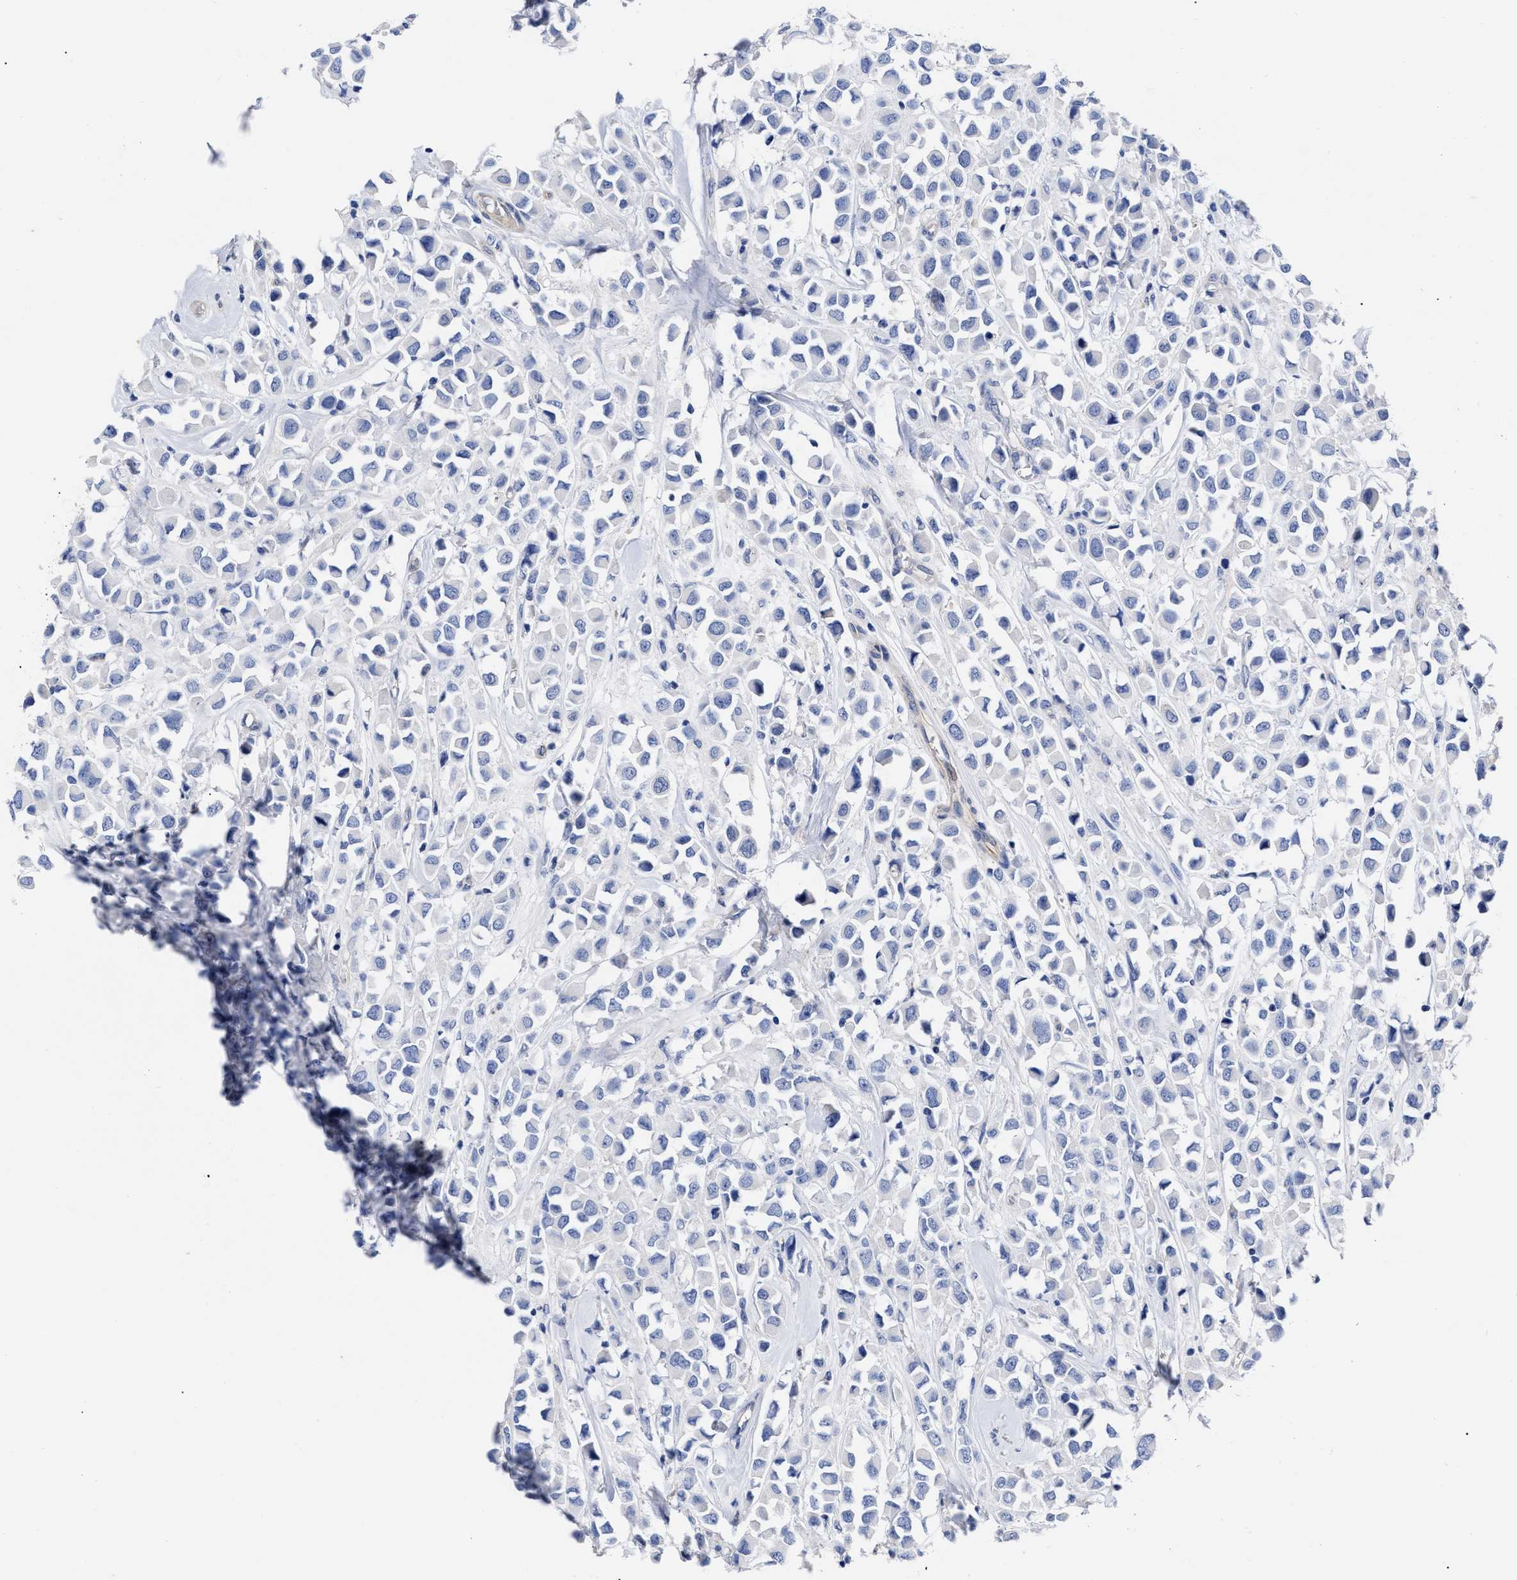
{"staining": {"intensity": "negative", "quantity": "none", "location": "none"}, "tissue": "breast cancer", "cell_type": "Tumor cells", "image_type": "cancer", "snomed": [{"axis": "morphology", "description": "Duct carcinoma"}, {"axis": "topography", "description": "Breast"}], "caption": "Tumor cells show no significant protein positivity in intraductal carcinoma (breast). Nuclei are stained in blue.", "gene": "IRAG2", "patient": {"sex": "female", "age": 61}}